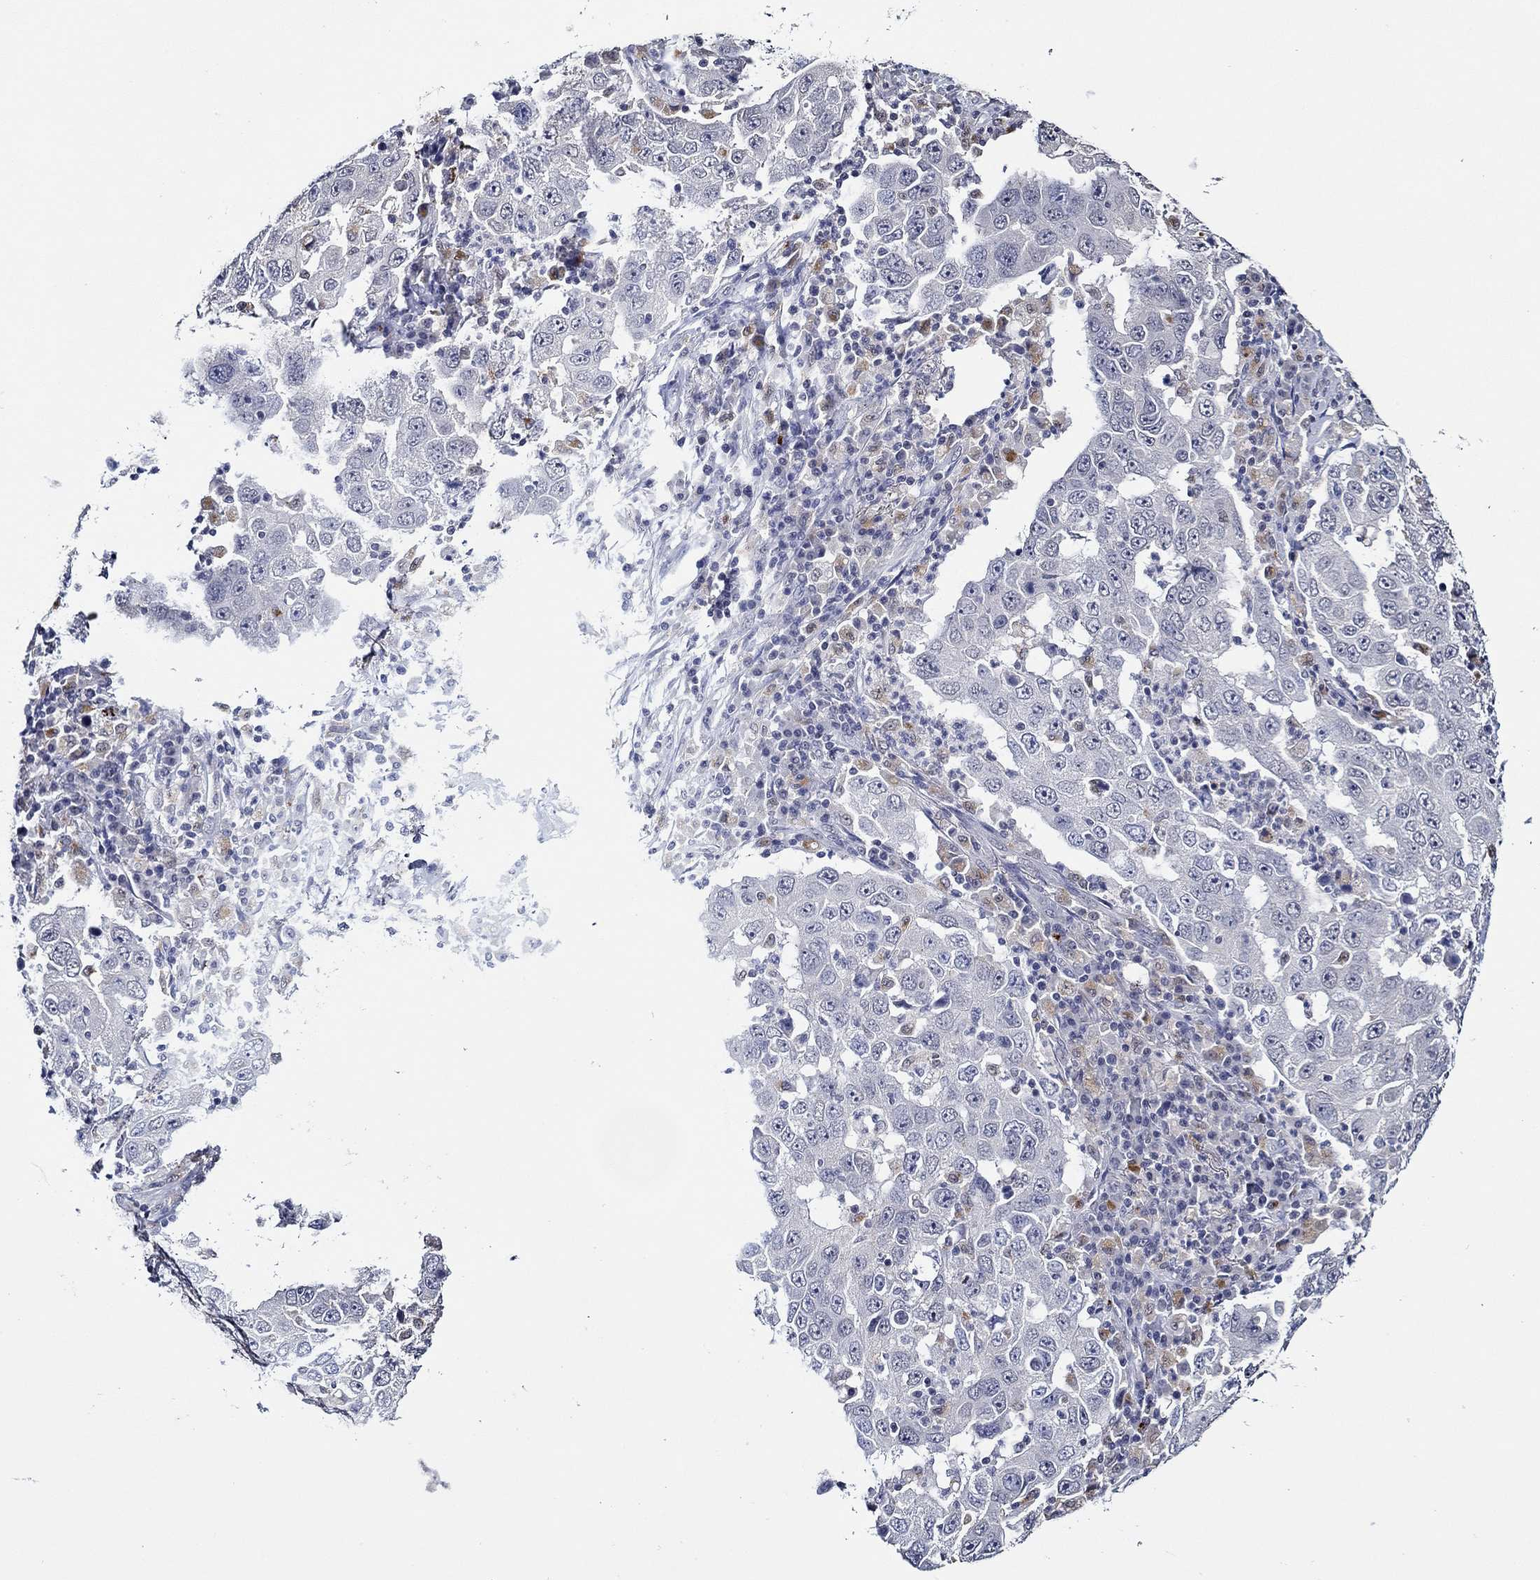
{"staining": {"intensity": "negative", "quantity": "none", "location": "none"}, "tissue": "lung cancer", "cell_type": "Tumor cells", "image_type": "cancer", "snomed": [{"axis": "morphology", "description": "Adenocarcinoma, NOS"}, {"axis": "topography", "description": "Lung"}], "caption": "Lung adenocarcinoma was stained to show a protein in brown. There is no significant staining in tumor cells.", "gene": "GATA2", "patient": {"sex": "male", "age": 73}}